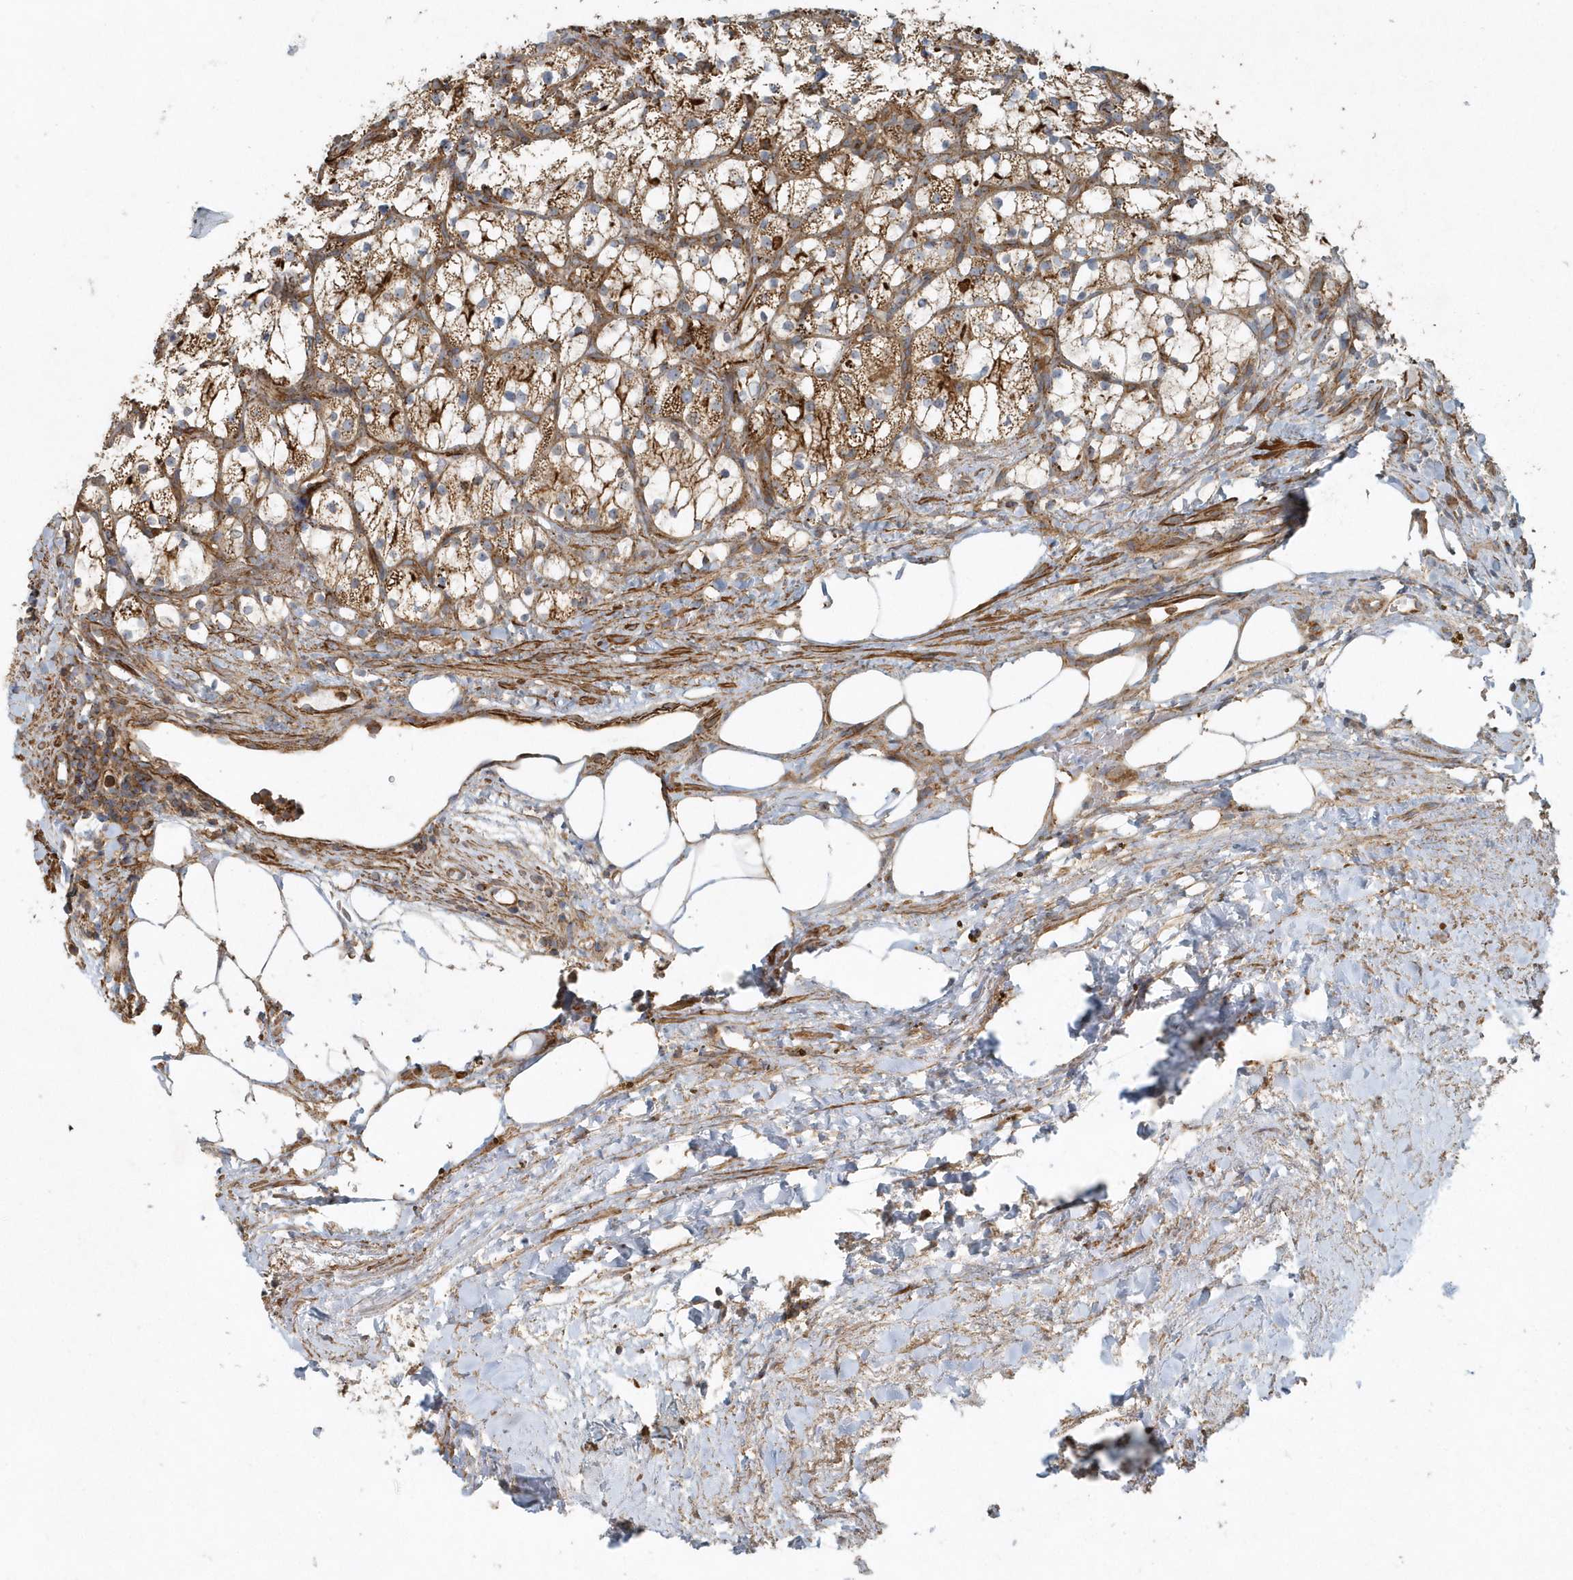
{"staining": {"intensity": "moderate", "quantity": ">75%", "location": "cytoplasmic/membranous"}, "tissue": "renal cancer", "cell_type": "Tumor cells", "image_type": "cancer", "snomed": [{"axis": "morphology", "description": "Adenocarcinoma, NOS"}, {"axis": "topography", "description": "Kidney"}], "caption": "There is medium levels of moderate cytoplasmic/membranous positivity in tumor cells of adenocarcinoma (renal), as demonstrated by immunohistochemical staining (brown color).", "gene": "MMUT", "patient": {"sex": "female", "age": 69}}